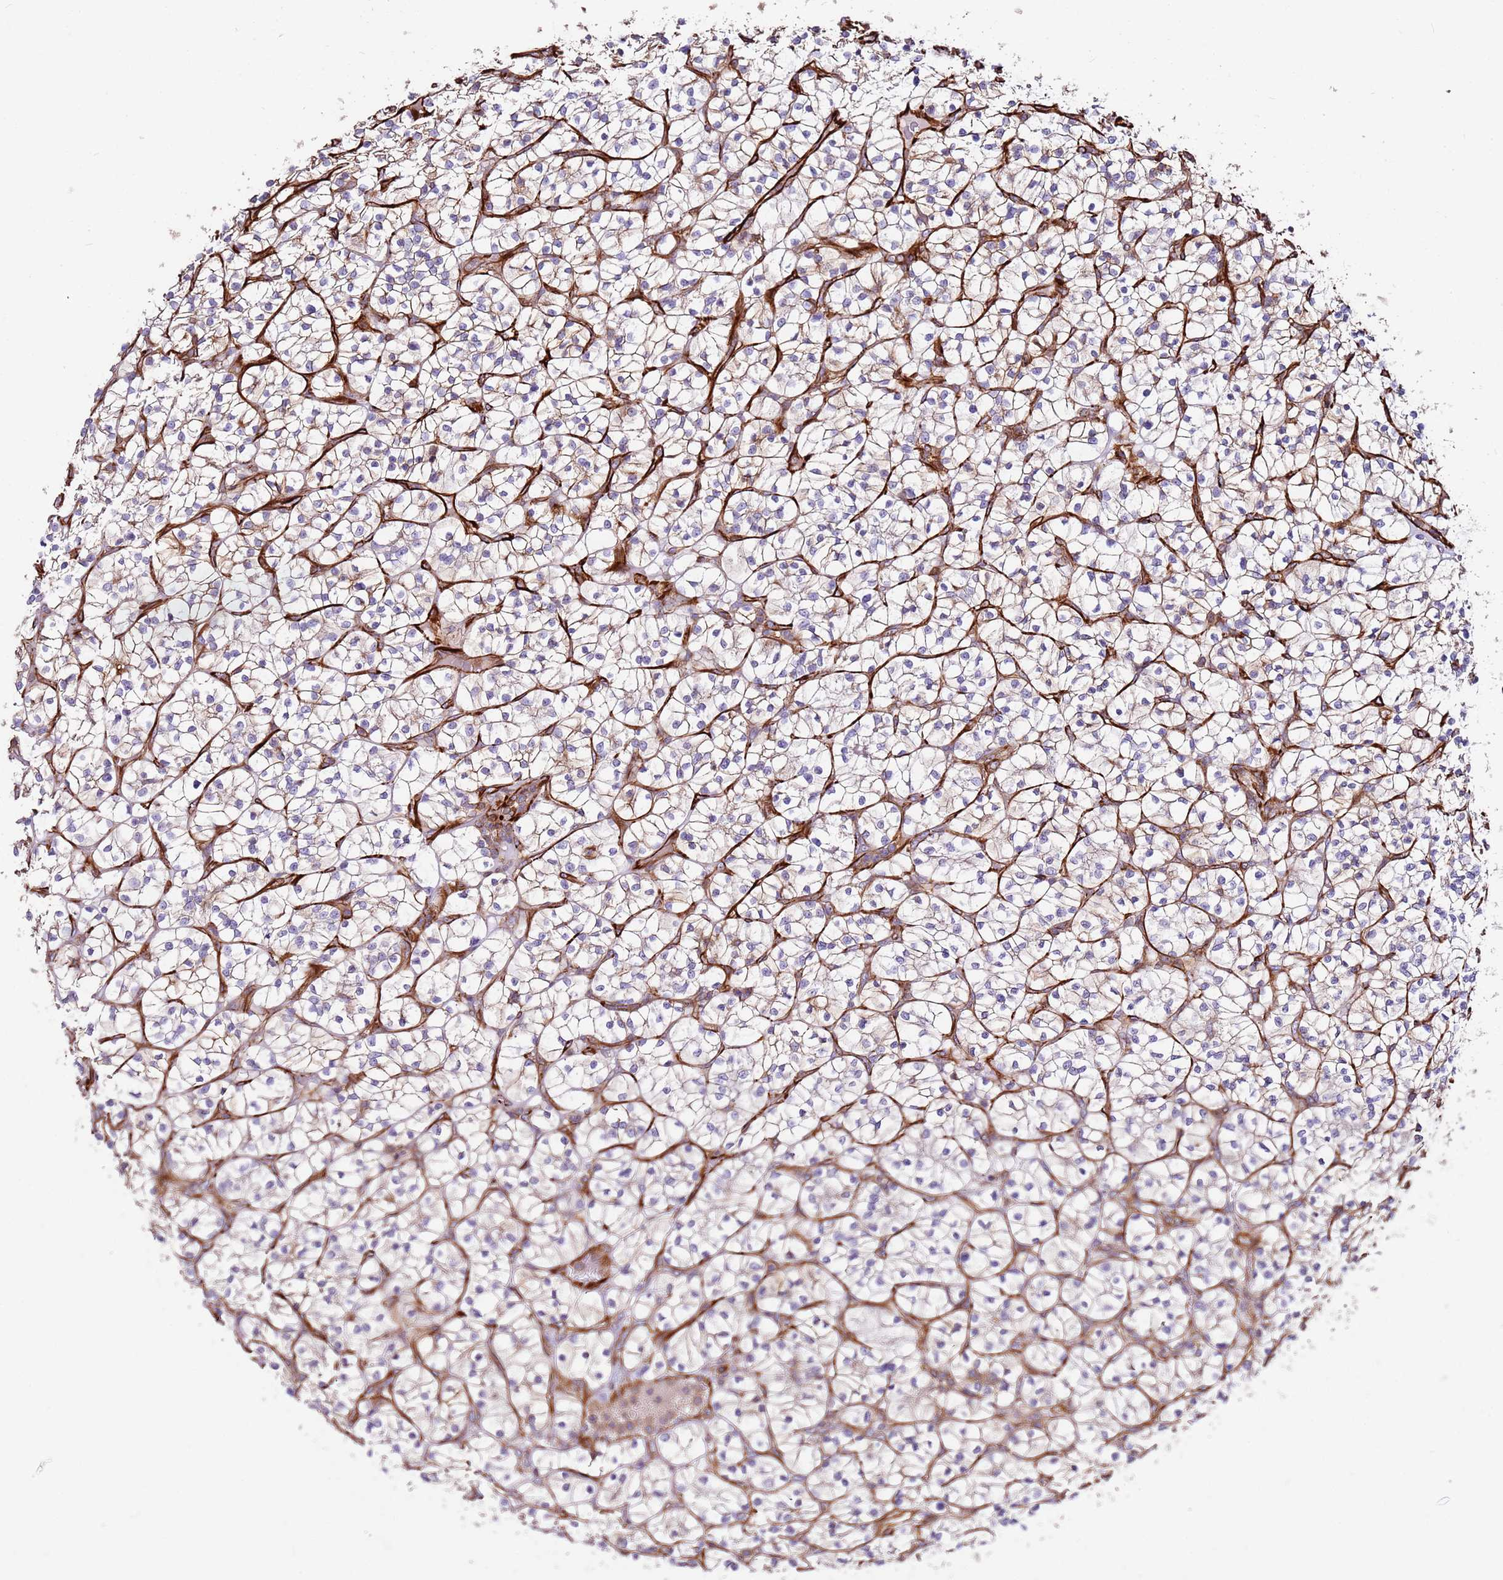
{"staining": {"intensity": "weak", "quantity": "25%-75%", "location": "cytoplasmic/membranous"}, "tissue": "renal cancer", "cell_type": "Tumor cells", "image_type": "cancer", "snomed": [{"axis": "morphology", "description": "Adenocarcinoma, NOS"}, {"axis": "topography", "description": "Kidney"}], "caption": "Protein staining of adenocarcinoma (renal) tissue demonstrates weak cytoplasmic/membranous staining in approximately 25%-75% of tumor cells.", "gene": "MRGPRE", "patient": {"sex": "female", "age": 64}}